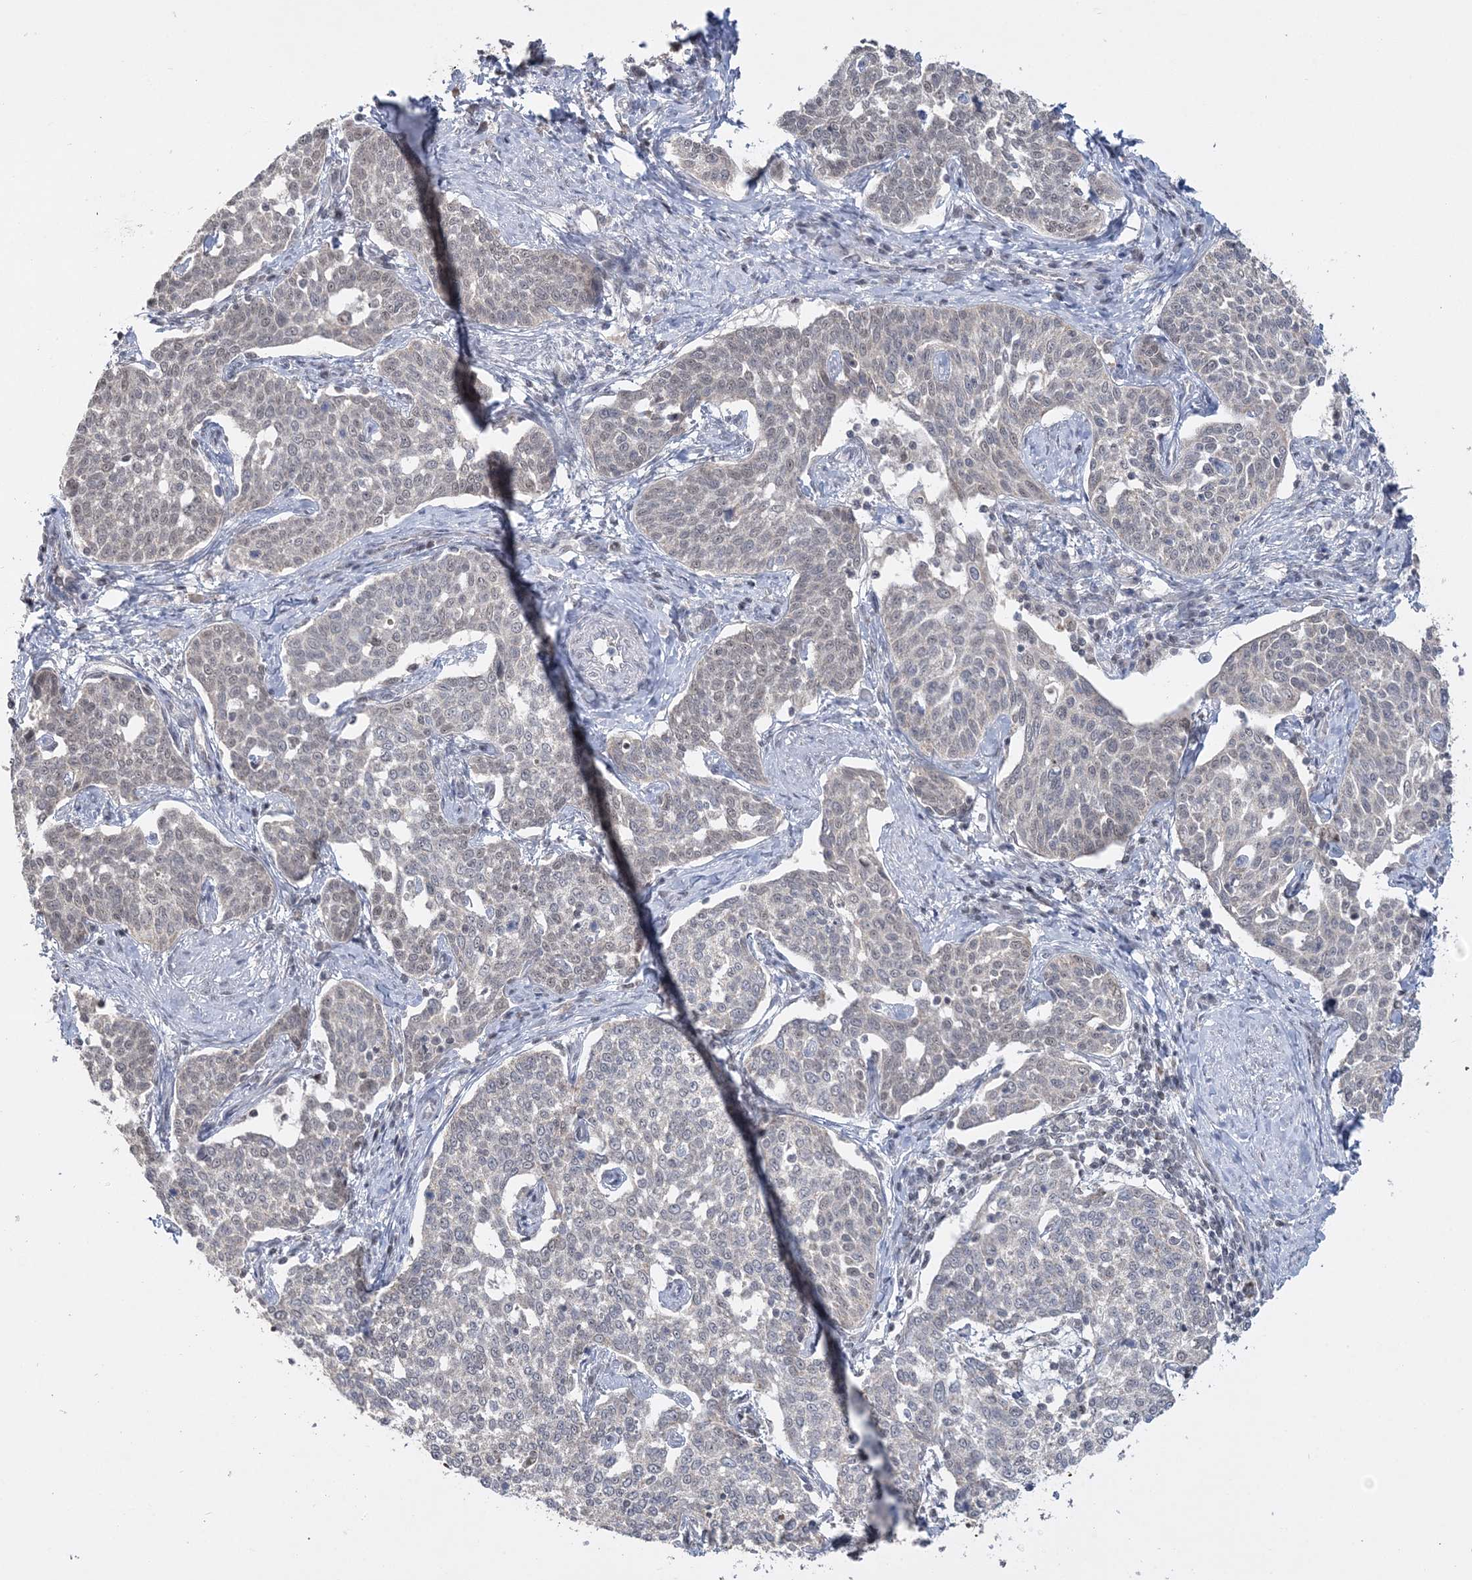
{"staining": {"intensity": "weak", "quantity": "<25%", "location": "cytoplasmic/membranous"}, "tissue": "cervical cancer", "cell_type": "Tumor cells", "image_type": "cancer", "snomed": [{"axis": "morphology", "description": "Squamous cell carcinoma, NOS"}, {"axis": "topography", "description": "Cervix"}], "caption": "Squamous cell carcinoma (cervical) stained for a protein using IHC displays no expression tumor cells.", "gene": "GRSF1", "patient": {"sex": "female", "age": 34}}